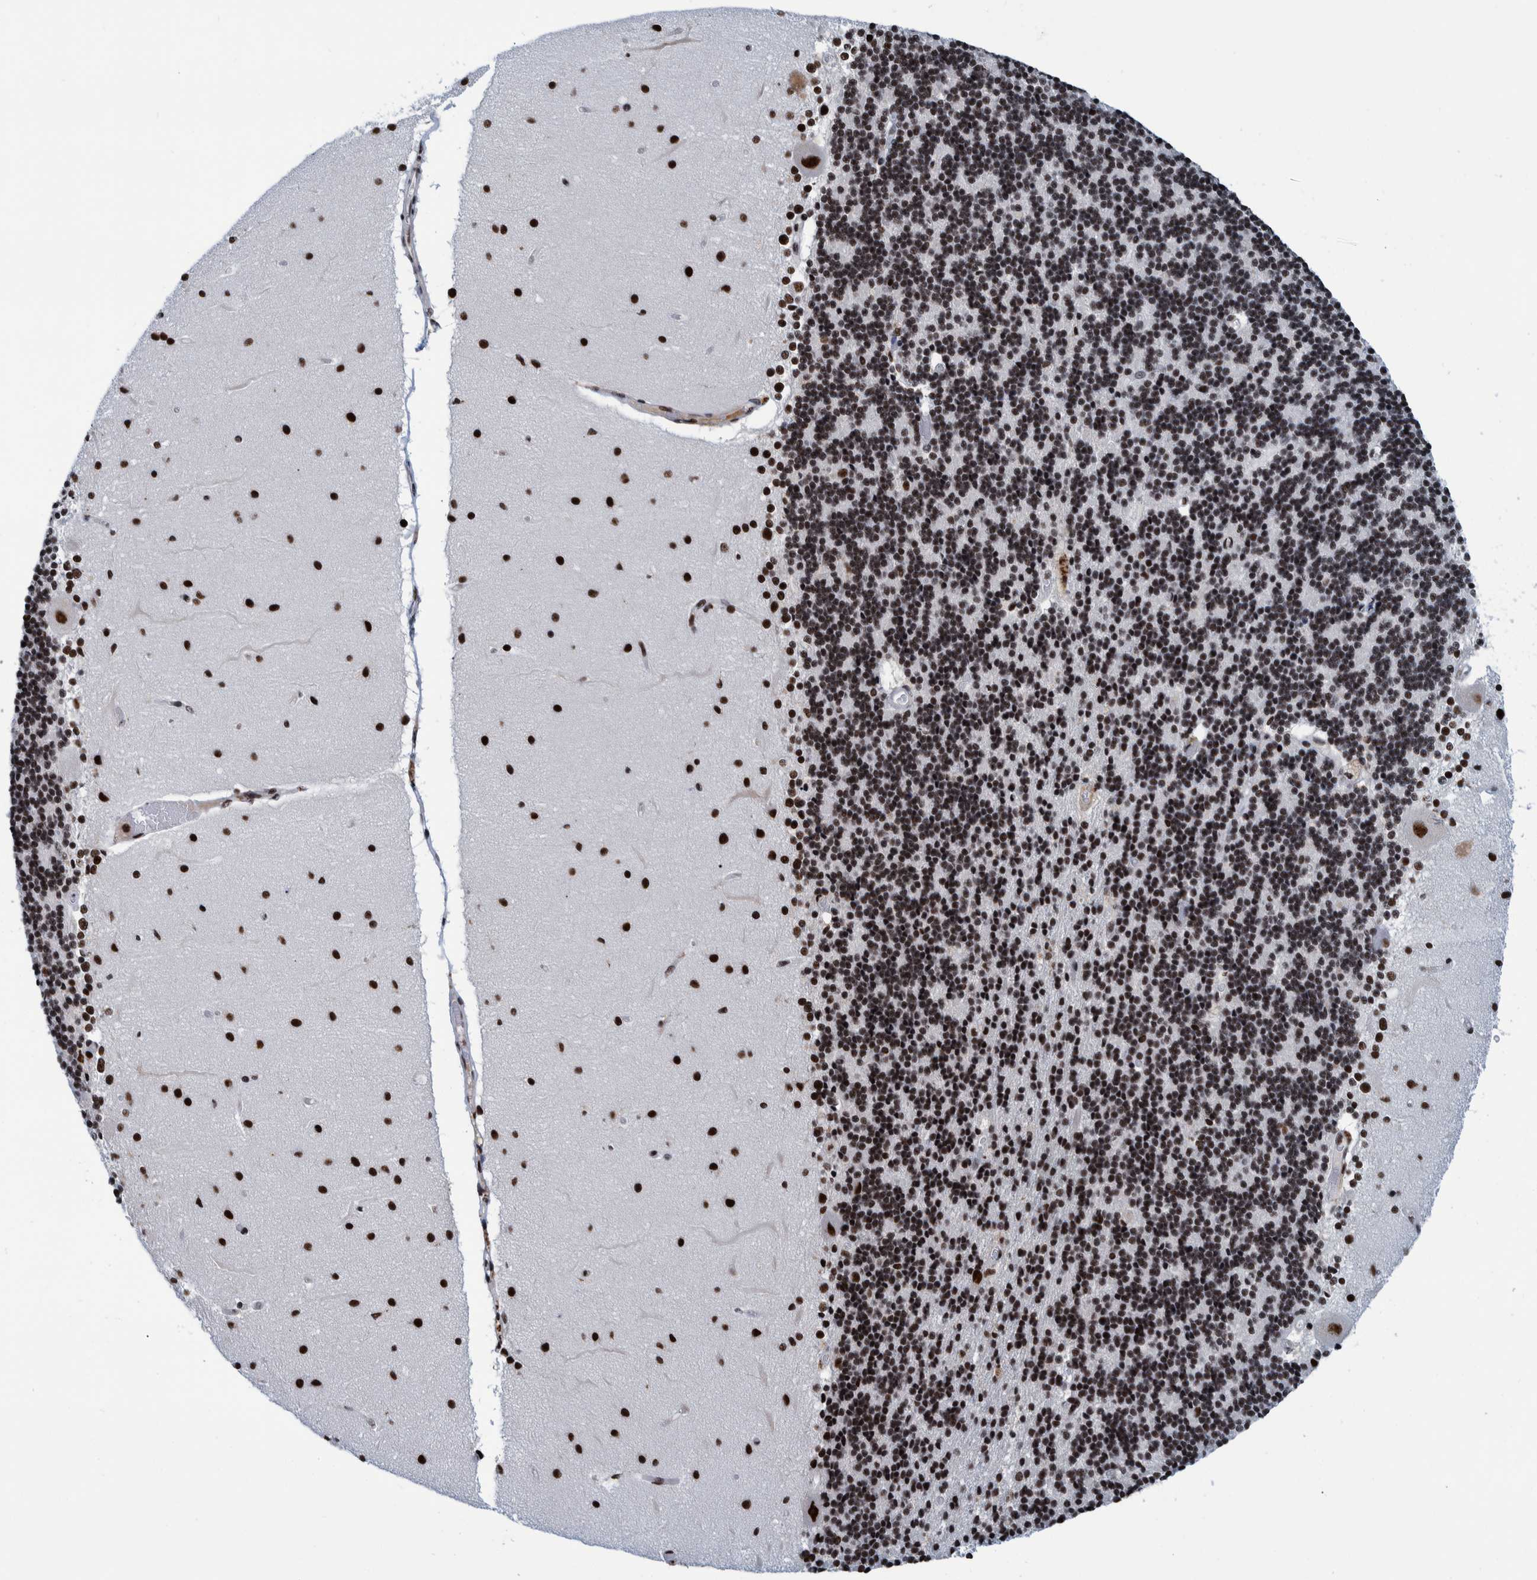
{"staining": {"intensity": "strong", "quantity": ">75%", "location": "nuclear"}, "tissue": "cerebellum", "cell_type": "Cells in granular layer", "image_type": "normal", "snomed": [{"axis": "morphology", "description": "Normal tissue, NOS"}, {"axis": "topography", "description": "Cerebellum"}], "caption": "IHC of normal cerebellum displays high levels of strong nuclear expression in approximately >75% of cells in granular layer.", "gene": "EFTUD2", "patient": {"sex": "female", "age": 54}}